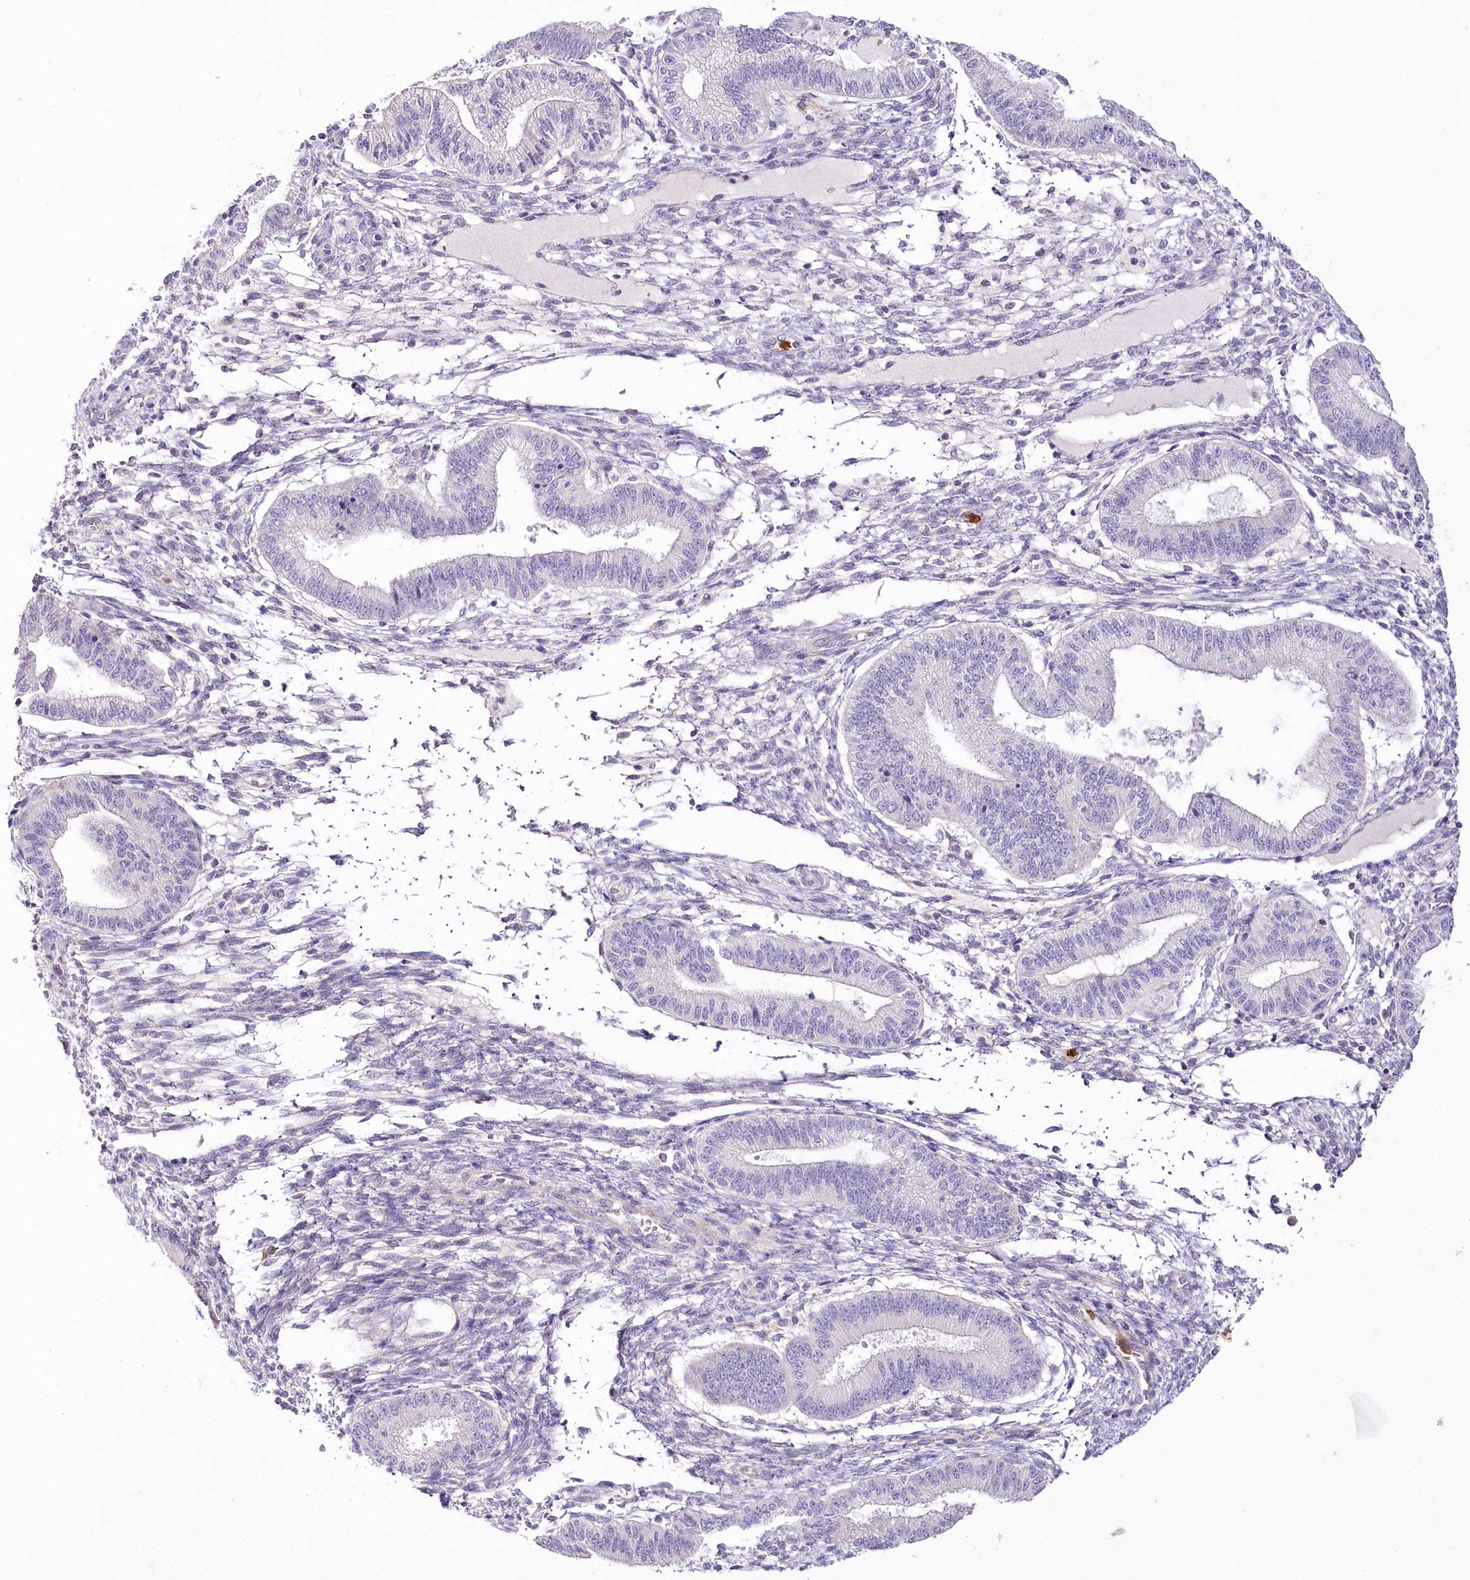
{"staining": {"intensity": "negative", "quantity": "none", "location": "none"}, "tissue": "endometrium", "cell_type": "Cells in endometrial stroma", "image_type": "normal", "snomed": [{"axis": "morphology", "description": "Normal tissue, NOS"}, {"axis": "topography", "description": "Endometrium"}], "caption": "This histopathology image is of benign endometrium stained with immunohistochemistry (IHC) to label a protein in brown with the nuclei are counter-stained blue. There is no positivity in cells in endometrial stroma. (DAB immunohistochemistry, high magnification).", "gene": "DPYD", "patient": {"sex": "female", "age": 39}}